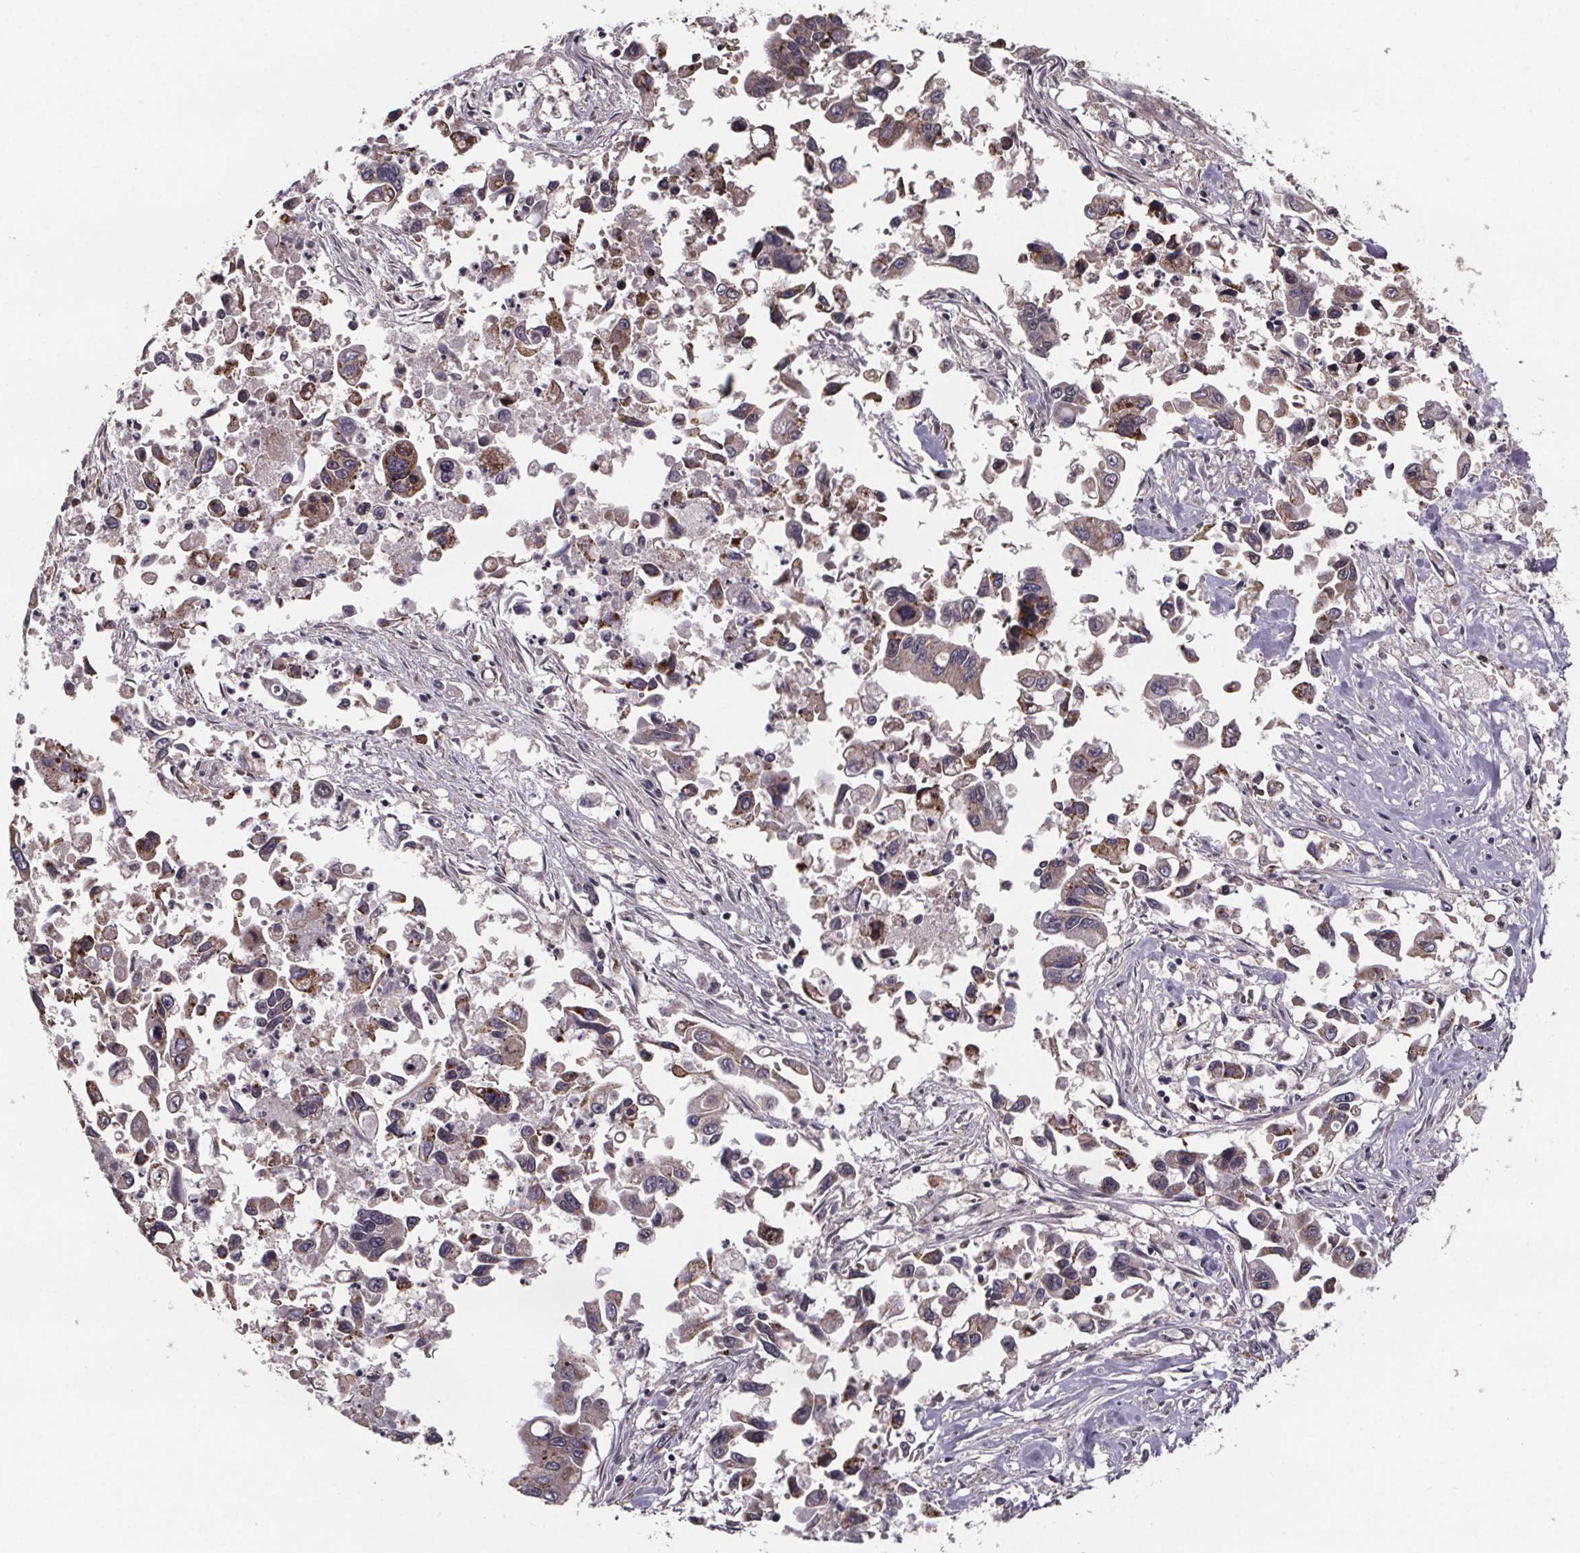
{"staining": {"intensity": "moderate", "quantity": ">75%", "location": "cytoplasmic/membranous"}, "tissue": "pancreatic cancer", "cell_type": "Tumor cells", "image_type": "cancer", "snomed": [{"axis": "morphology", "description": "Adenocarcinoma, NOS"}, {"axis": "topography", "description": "Pancreas"}], "caption": "High-power microscopy captured an immunohistochemistry photomicrograph of pancreatic cancer (adenocarcinoma), revealing moderate cytoplasmic/membranous expression in about >75% of tumor cells.", "gene": "SAT1", "patient": {"sex": "female", "age": 83}}